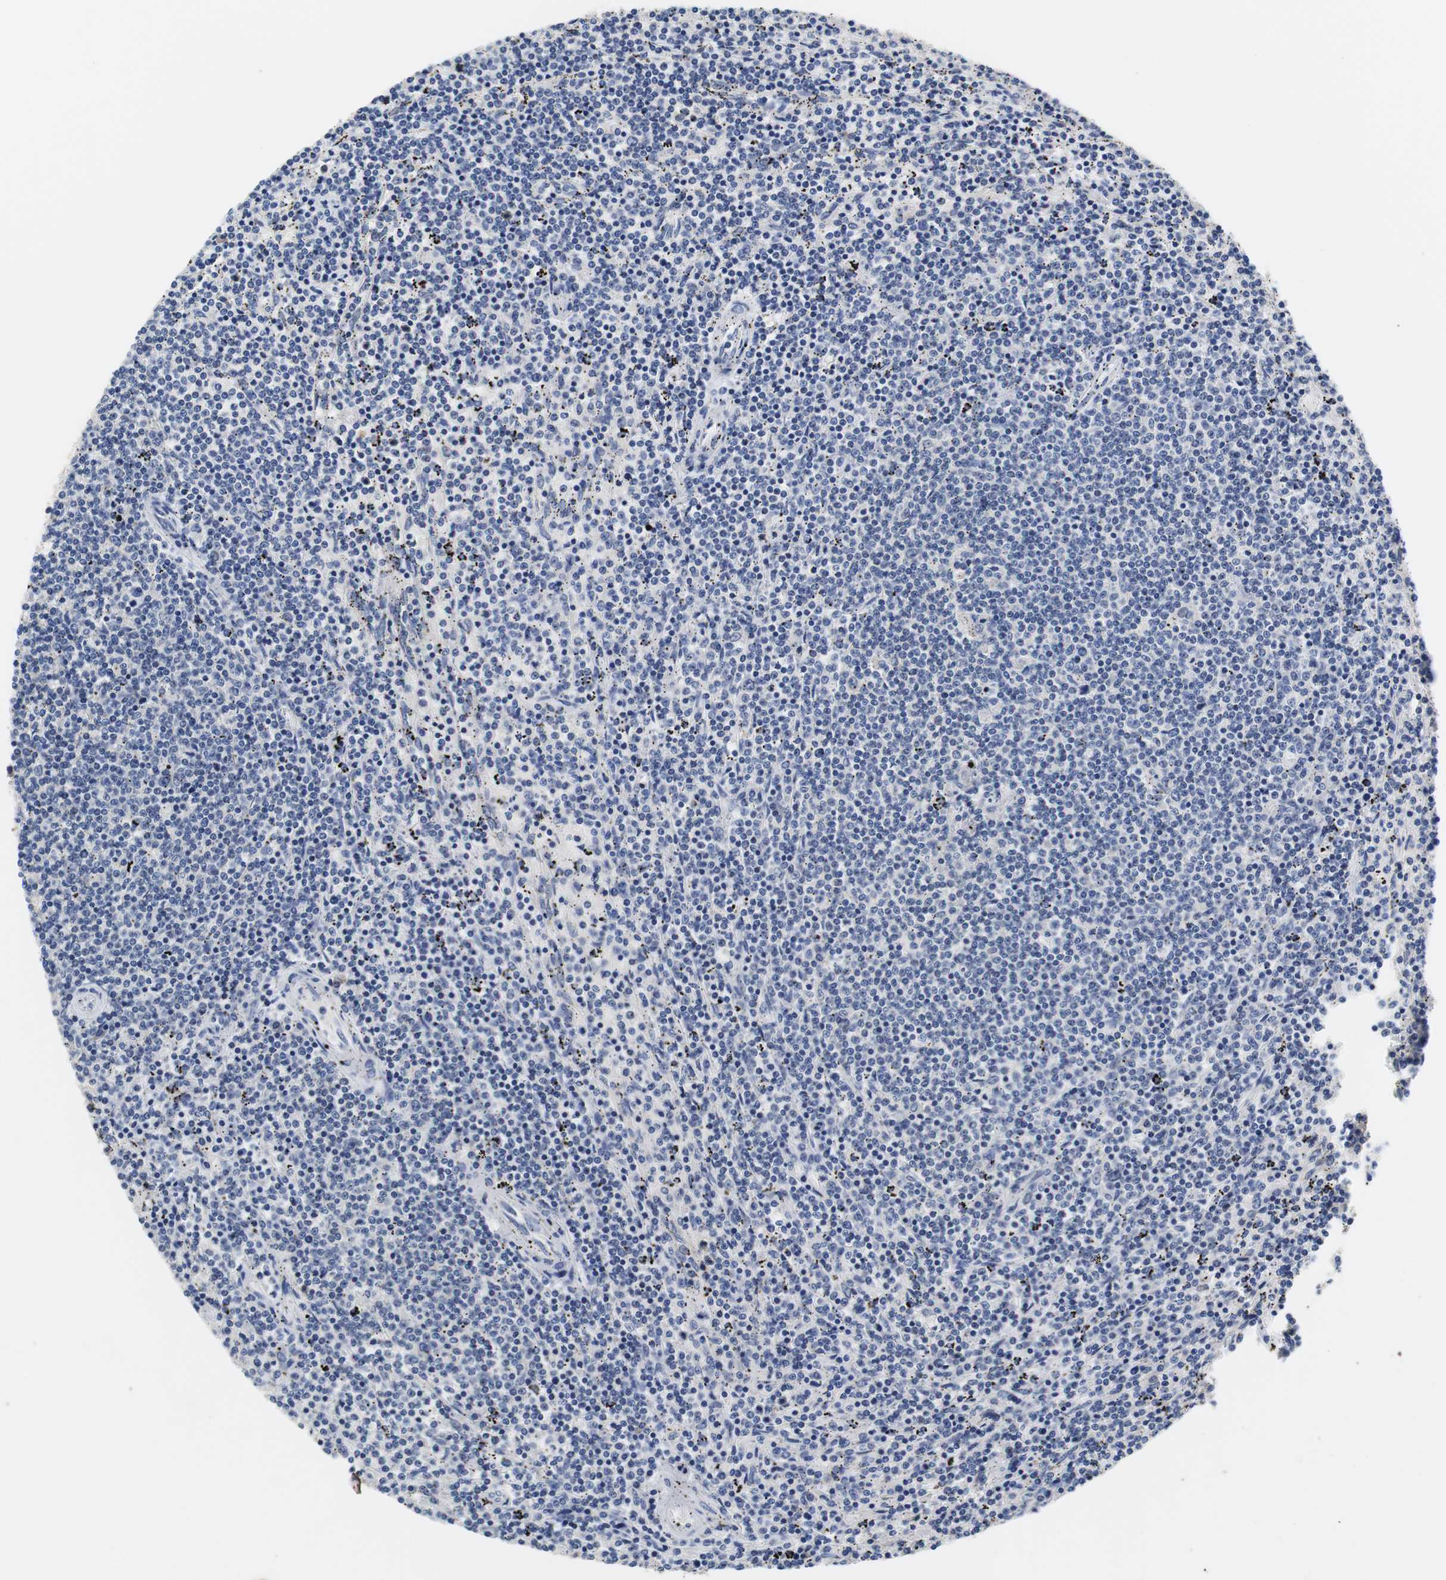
{"staining": {"intensity": "negative", "quantity": "none", "location": "none"}, "tissue": "lymphoma", "cell_type": "Tumor cells", "image_type": "cancer", "snomed": [{"axis": "morphology", "description": "Malignant lymphoma, non-Hodgkin's type, Low grade"}, {"axis": "topography", "description": "Spleen"}], "caption": "Low-grade malignant lymphoma, non-Hodgkin's type was stained to show a protein in brown. There is no significant staining in tumor cells.", "gene": "PCK1", "patient": {"sex": "female", "age": 50}}